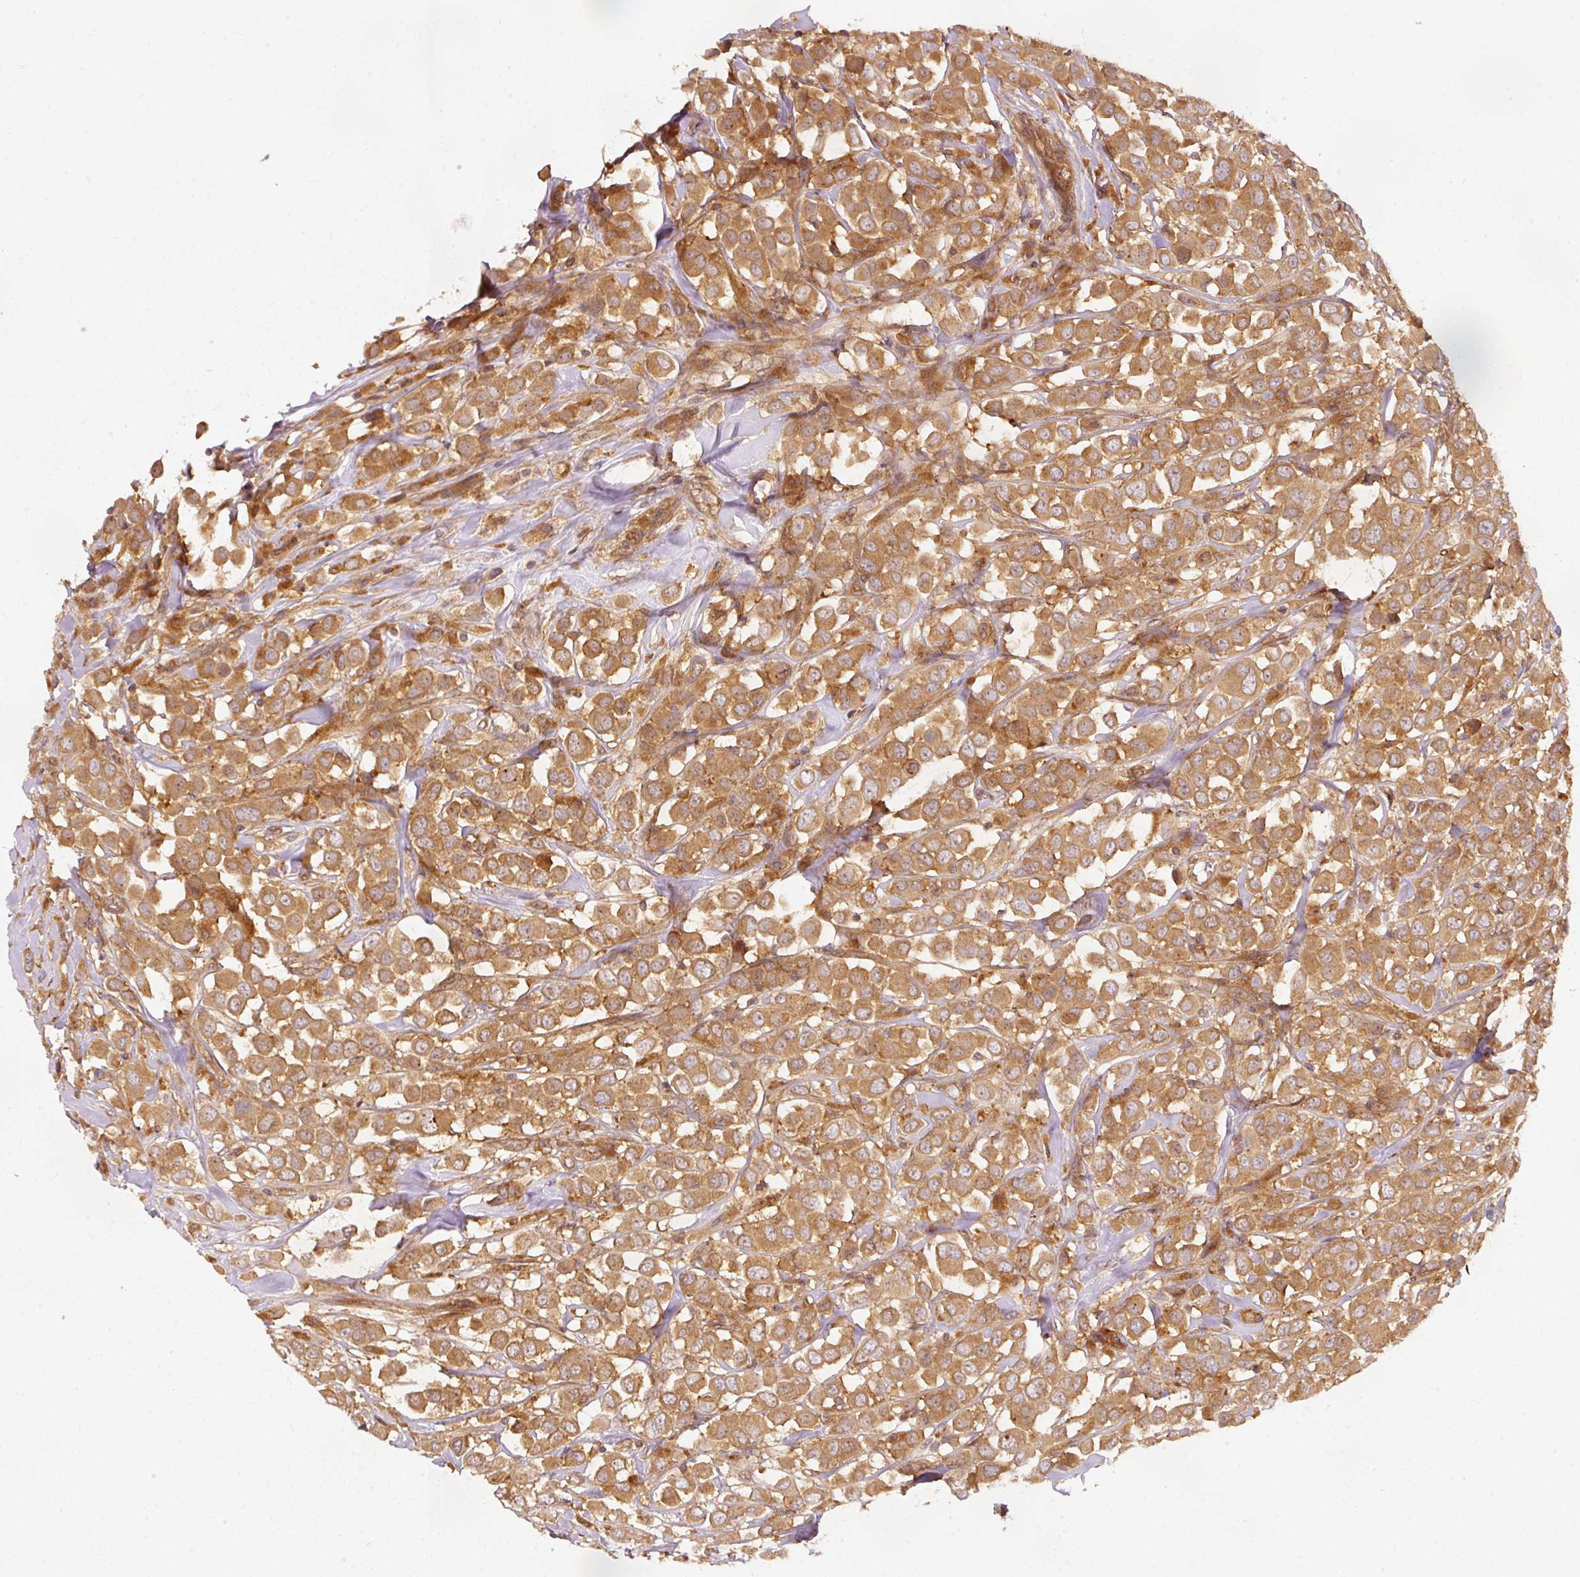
{"staining": {"intensity": "moderate", "quantity": ">75%", "location": "cytoplasmic/membranous"}, "tissue": "breast cancer", "cell_type": "Tumor cells", "image_type": "cancer", "snomed": [{"axis": "morphology", "description": "Duct carcinoma"}, {"axis": "topography", "description": "Breast"}], "caption": "Human intraductal carcinoma (breast) stained with a brown dye exhibits moderate cytoplasmic/membranous positive positivity in about >75% of tumor cells.", "gene": "EIF3B", "patient": {"sex": "female", "age": 61}}